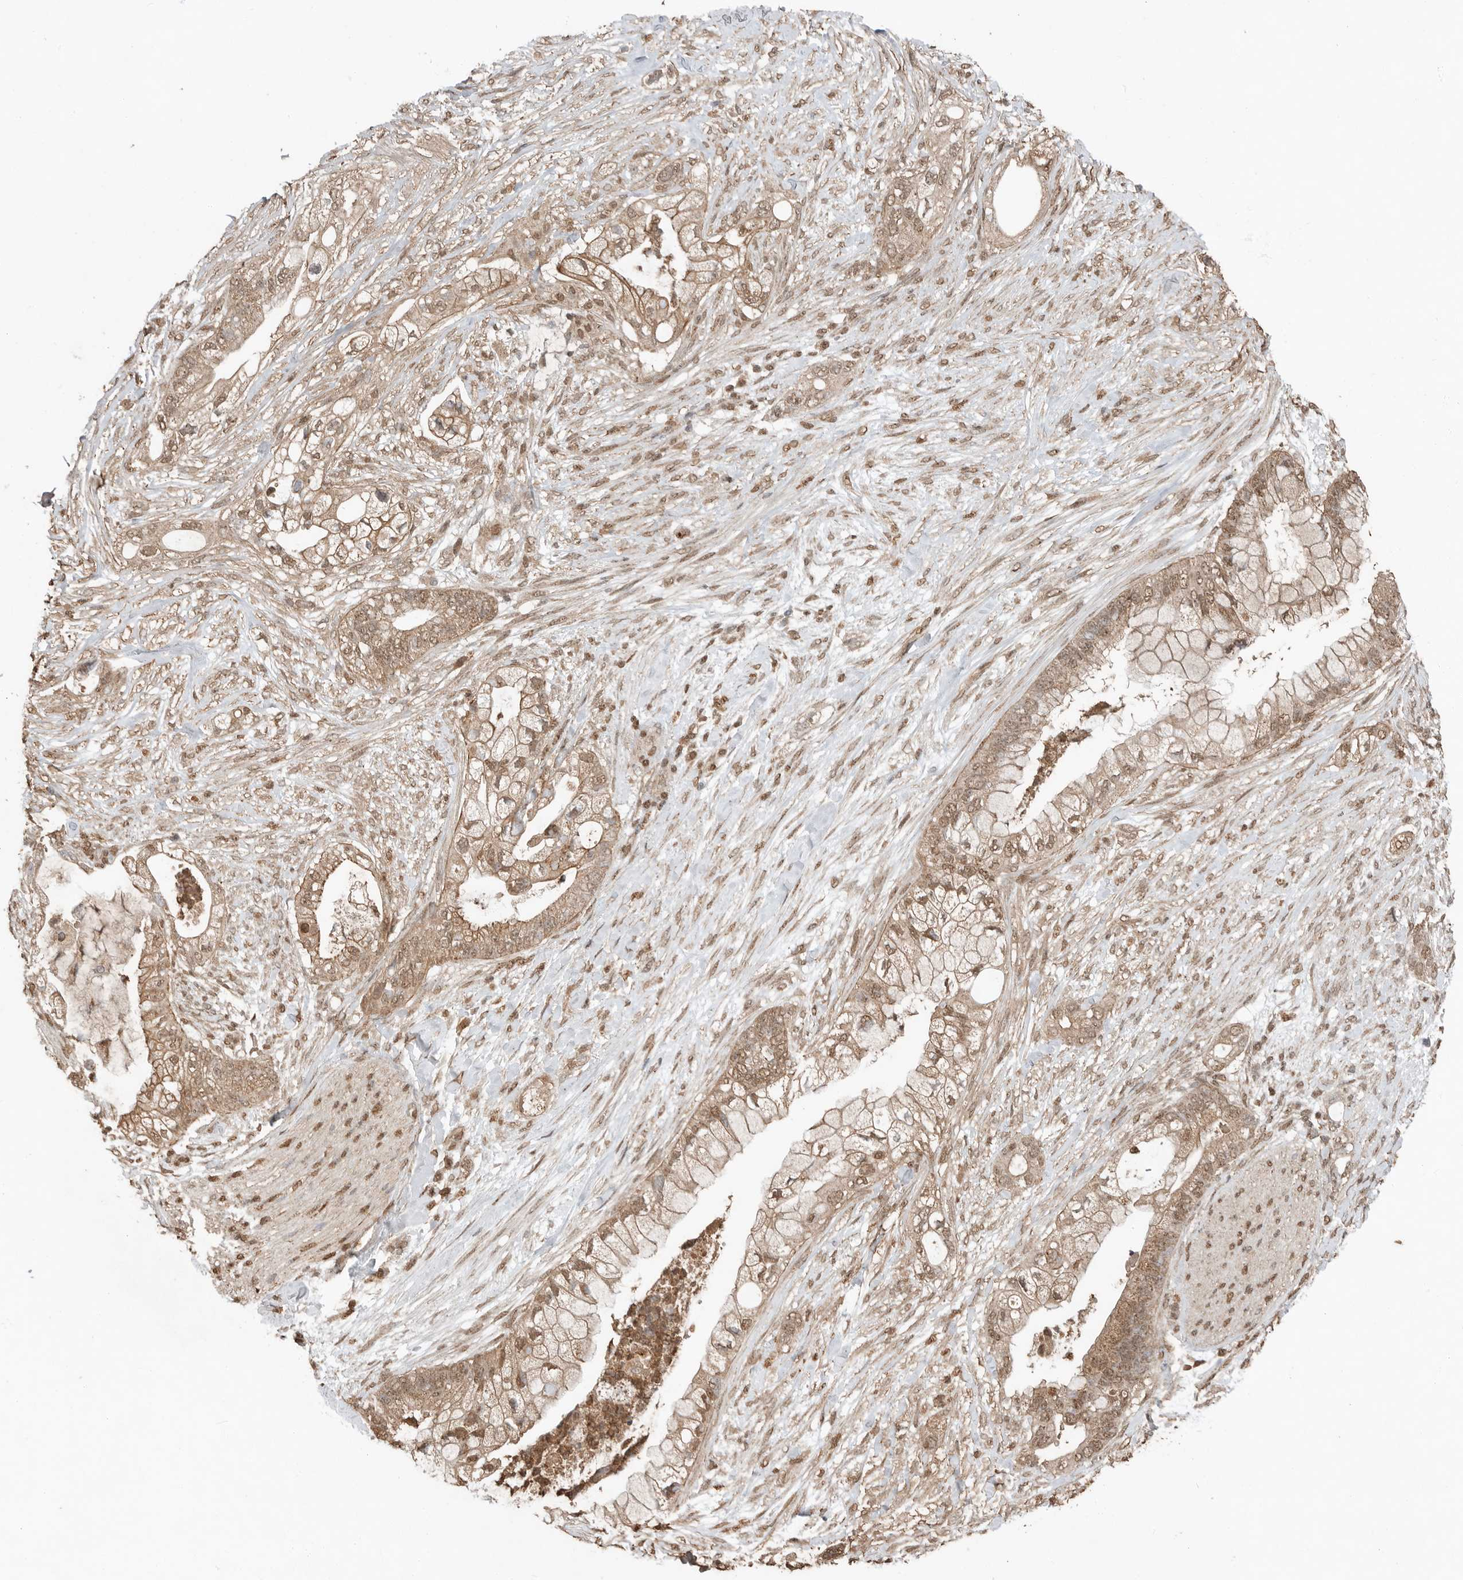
{"staining": {"intensity": "moderate", "quantity": ">75%", "location": "cytoplasmic/membranous,nuclear"}, "tissue": "pancreatic cancer", "cell_type": "Tumor cells", "image_type": "cancer", "snomed": [{"axis": "morphology", "description": "Adenocarcinoma, NOS"}, {"axis": "topography", "description": "Pancreas"}], "caption": "The micrograph demonstrates immunohistochemical staining of adenocarcinoma (pancreatic). There is moderate cytoplasmic/membranous and nuclear positivity is present in about >75% of tumor cells. (Brightfield microscopy of DAB IHC at high magnification).", "gene": "BLZF1", "patient": {"sex": "male", "age": 53}}